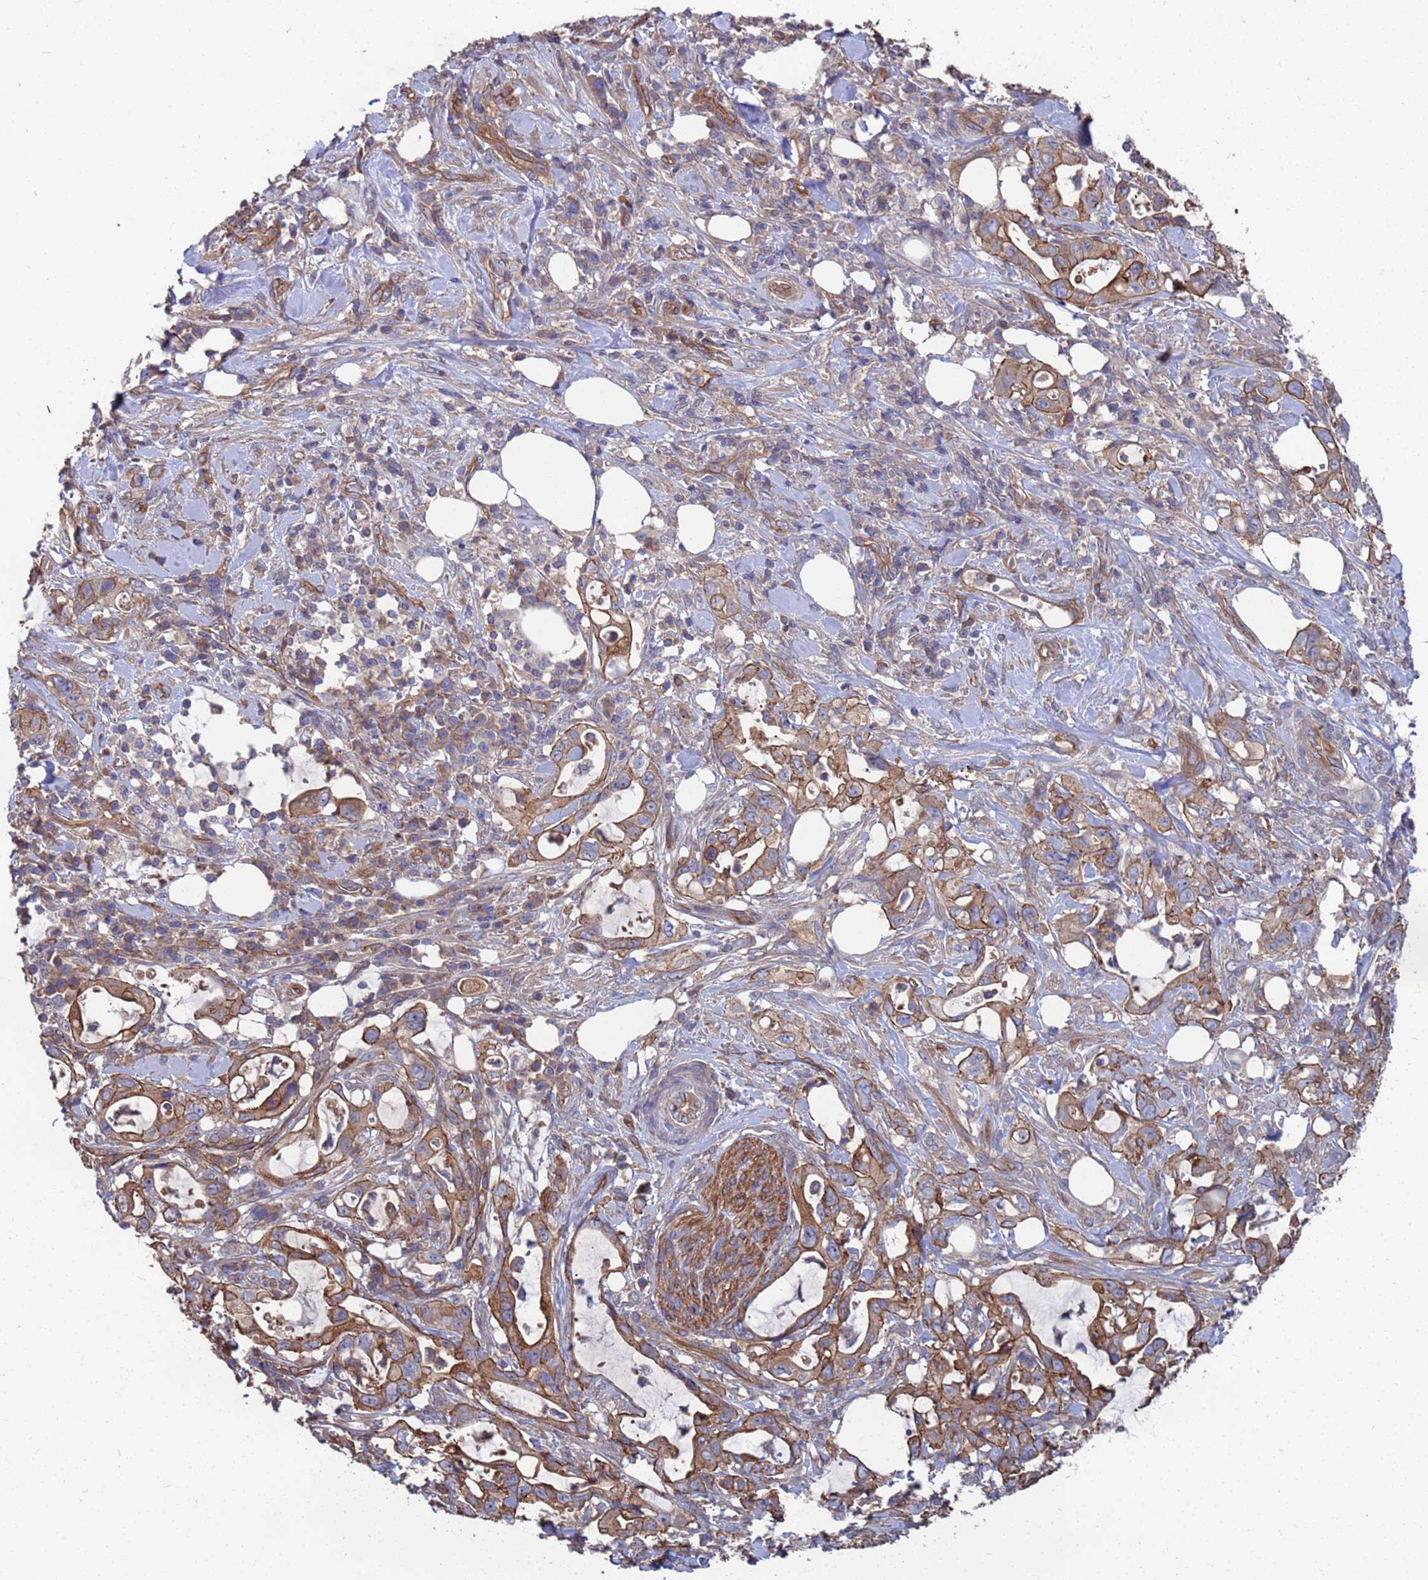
{"staining": {"intensity": "strong", "quantity": ">75%", "location": "cytoplasmic/membranous"}, "tissue": "pancreatic cancer", "cell_type": "Tumor cells", "image_type": "cancer", "snomed": [{"axis": "morphology", "description": "Adenocarcinoma, NOS"}, {"axis": "topography", "description": "Pancreas"}], "caption": "Tumor cells demonstrate high levels of strong cytoplasmic/membranous expression in approximately >75% of cells in human adenocarcinoma (pancreatic). (brown staining indicates protein expression, while blue staining denotes nuclei).", "gene": "NDUFAF6", "patient": {"sex": "female", "age": 61}}